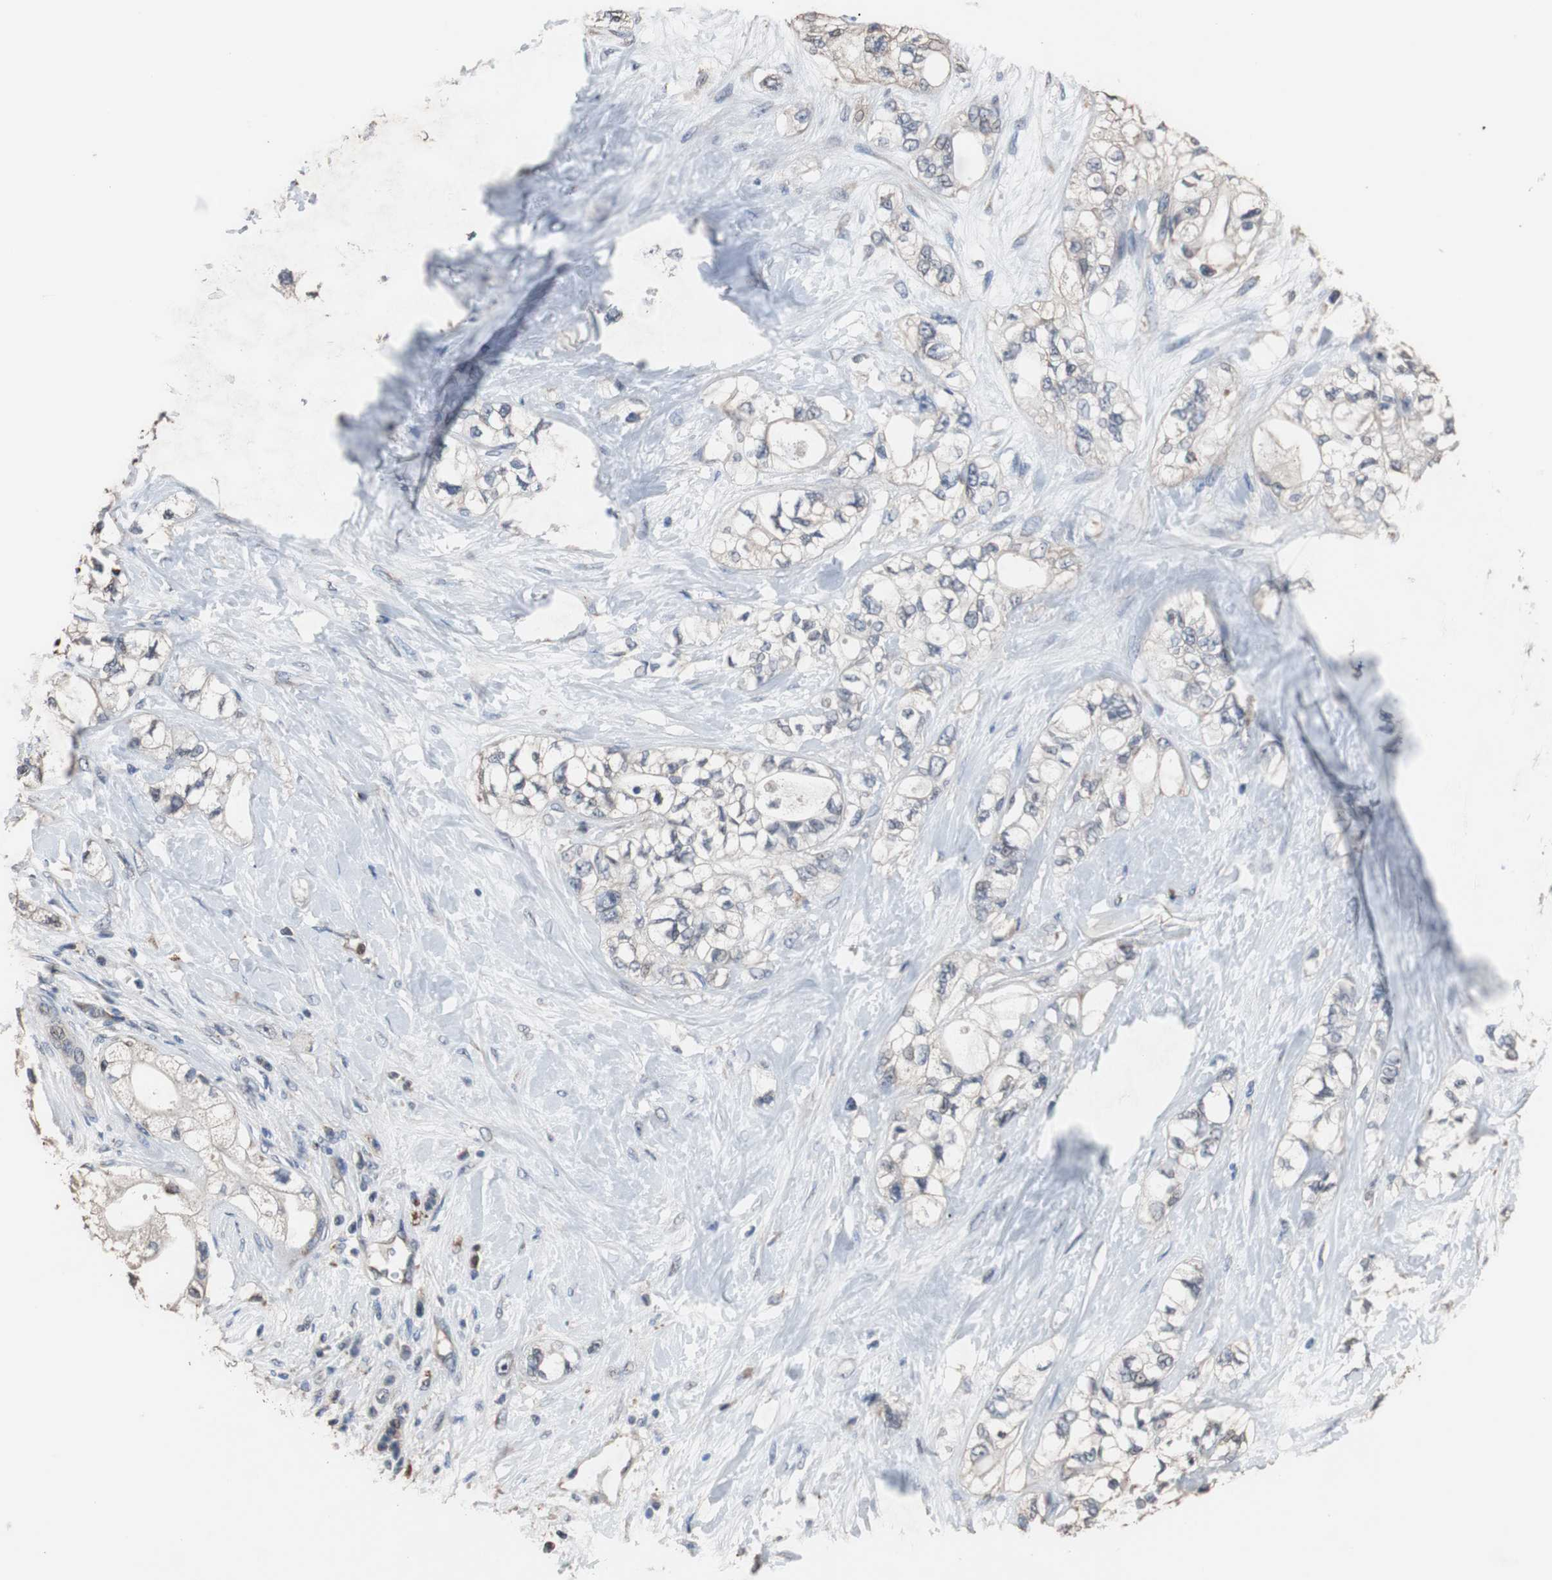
{"staining": {"intensity": "negative", "quantity": "none", "location": "none"}, "tissue": "pancreatic cancer", "cell_type": "Tumor cells", "image_type": "cancer", "snomed": [{"axis": "morphology", "description": "Adenocarcinoma, NOS"}, {"axis": "topography", "description": "Pancreas"}], "caption": "This micrograph is of pancreatic cancer (adenocarcinoma) stained with immunohistochemistry to label a protein in brown with the nuclei are counter-stained blue. There is no expression in tumor cells.", "gene": "SCIMP", "patient": {"sex": "male", "age": 70}}